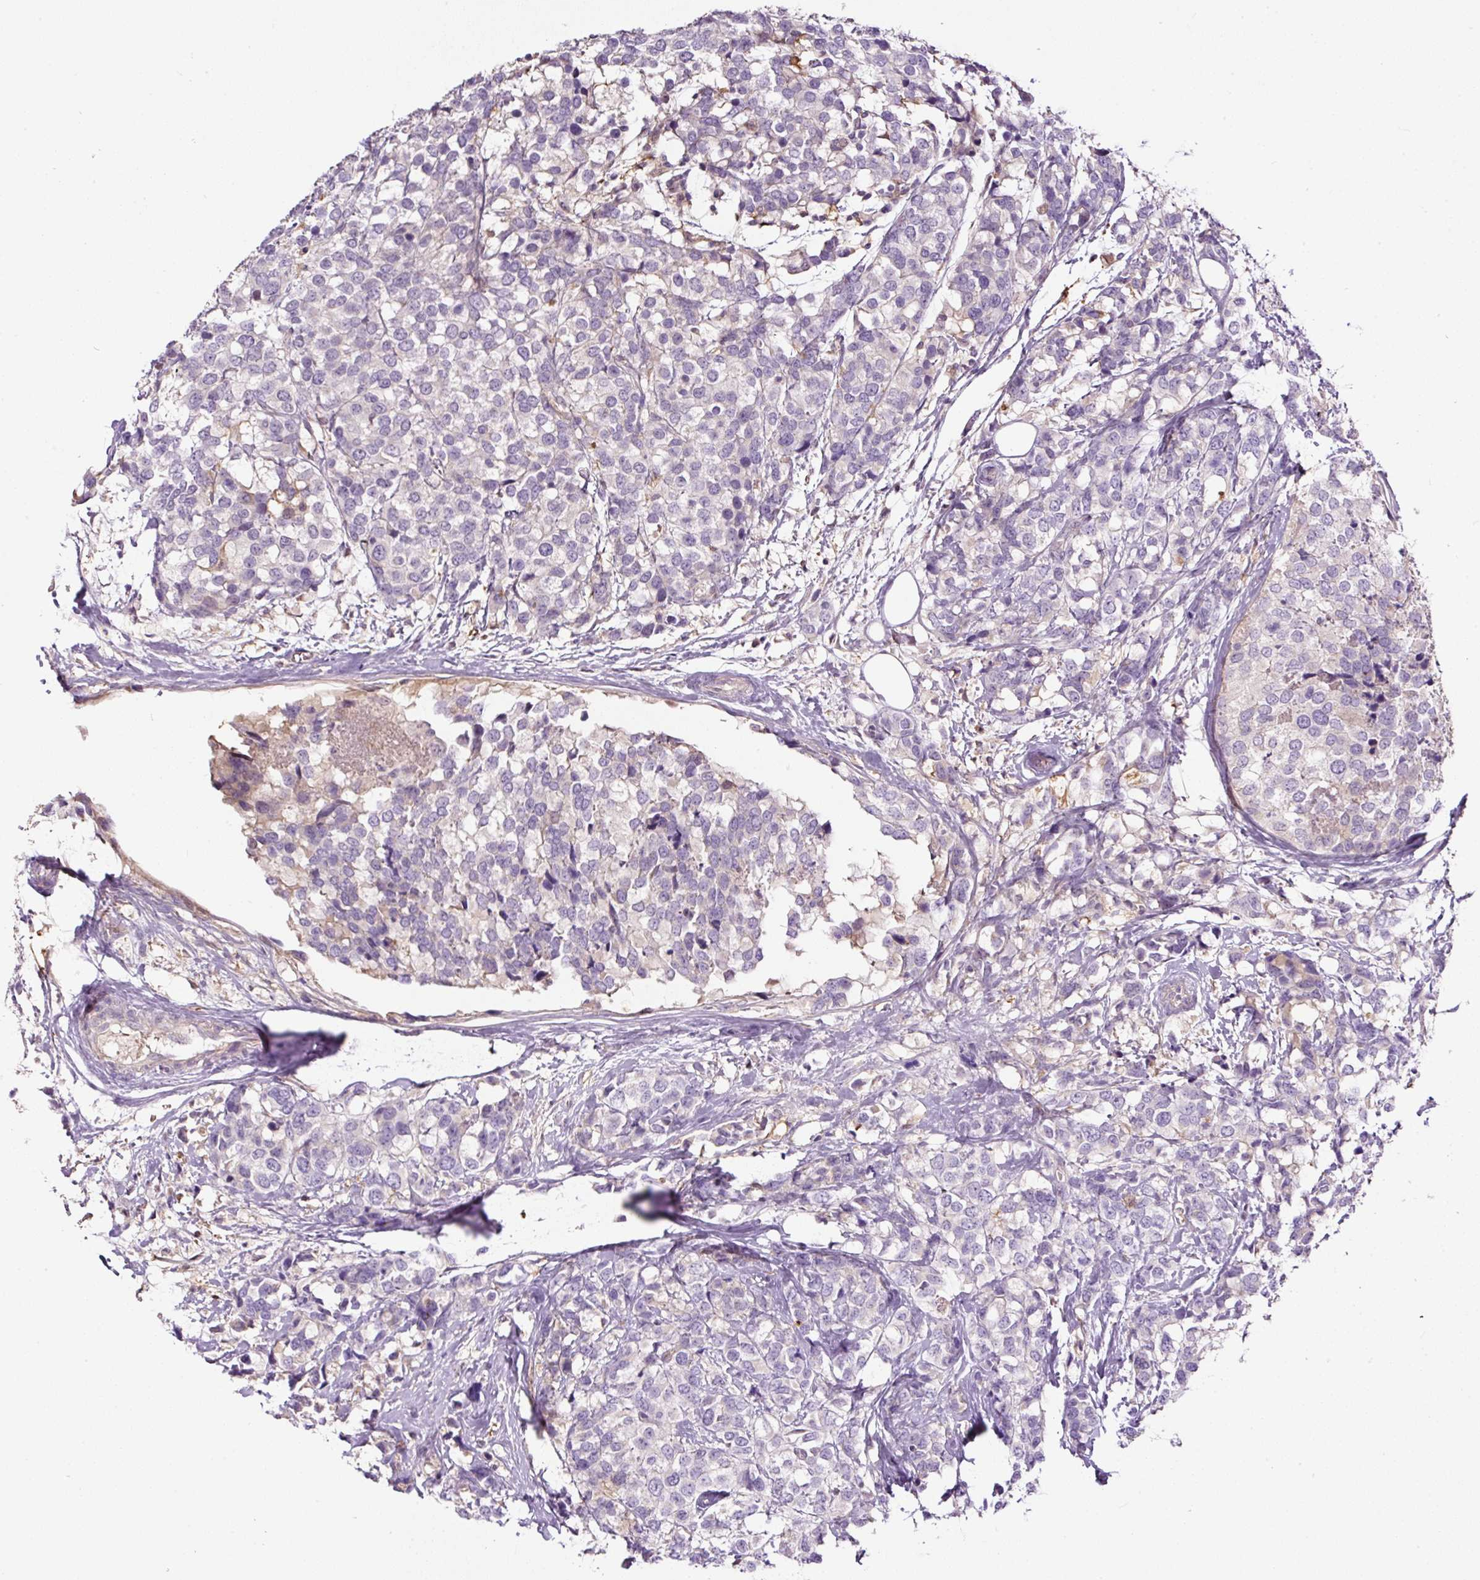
{"staining": {"intensity": "negative", "quantity": "none", "location": "none"}, "tissue": "breast cancer", "cell_type": "Tumor cells", "image_type": "cancer", "snomed": [{"axis": "morphology", "description": "Lobular carcinoma"}, {"axis": "topography", "description": "Breast"}], "caption": "There is no significant staining in tumor cells of breast lobular carcinoma.", "gene": "LRRC24", "patient": {"sex": "female", "age": 59}}